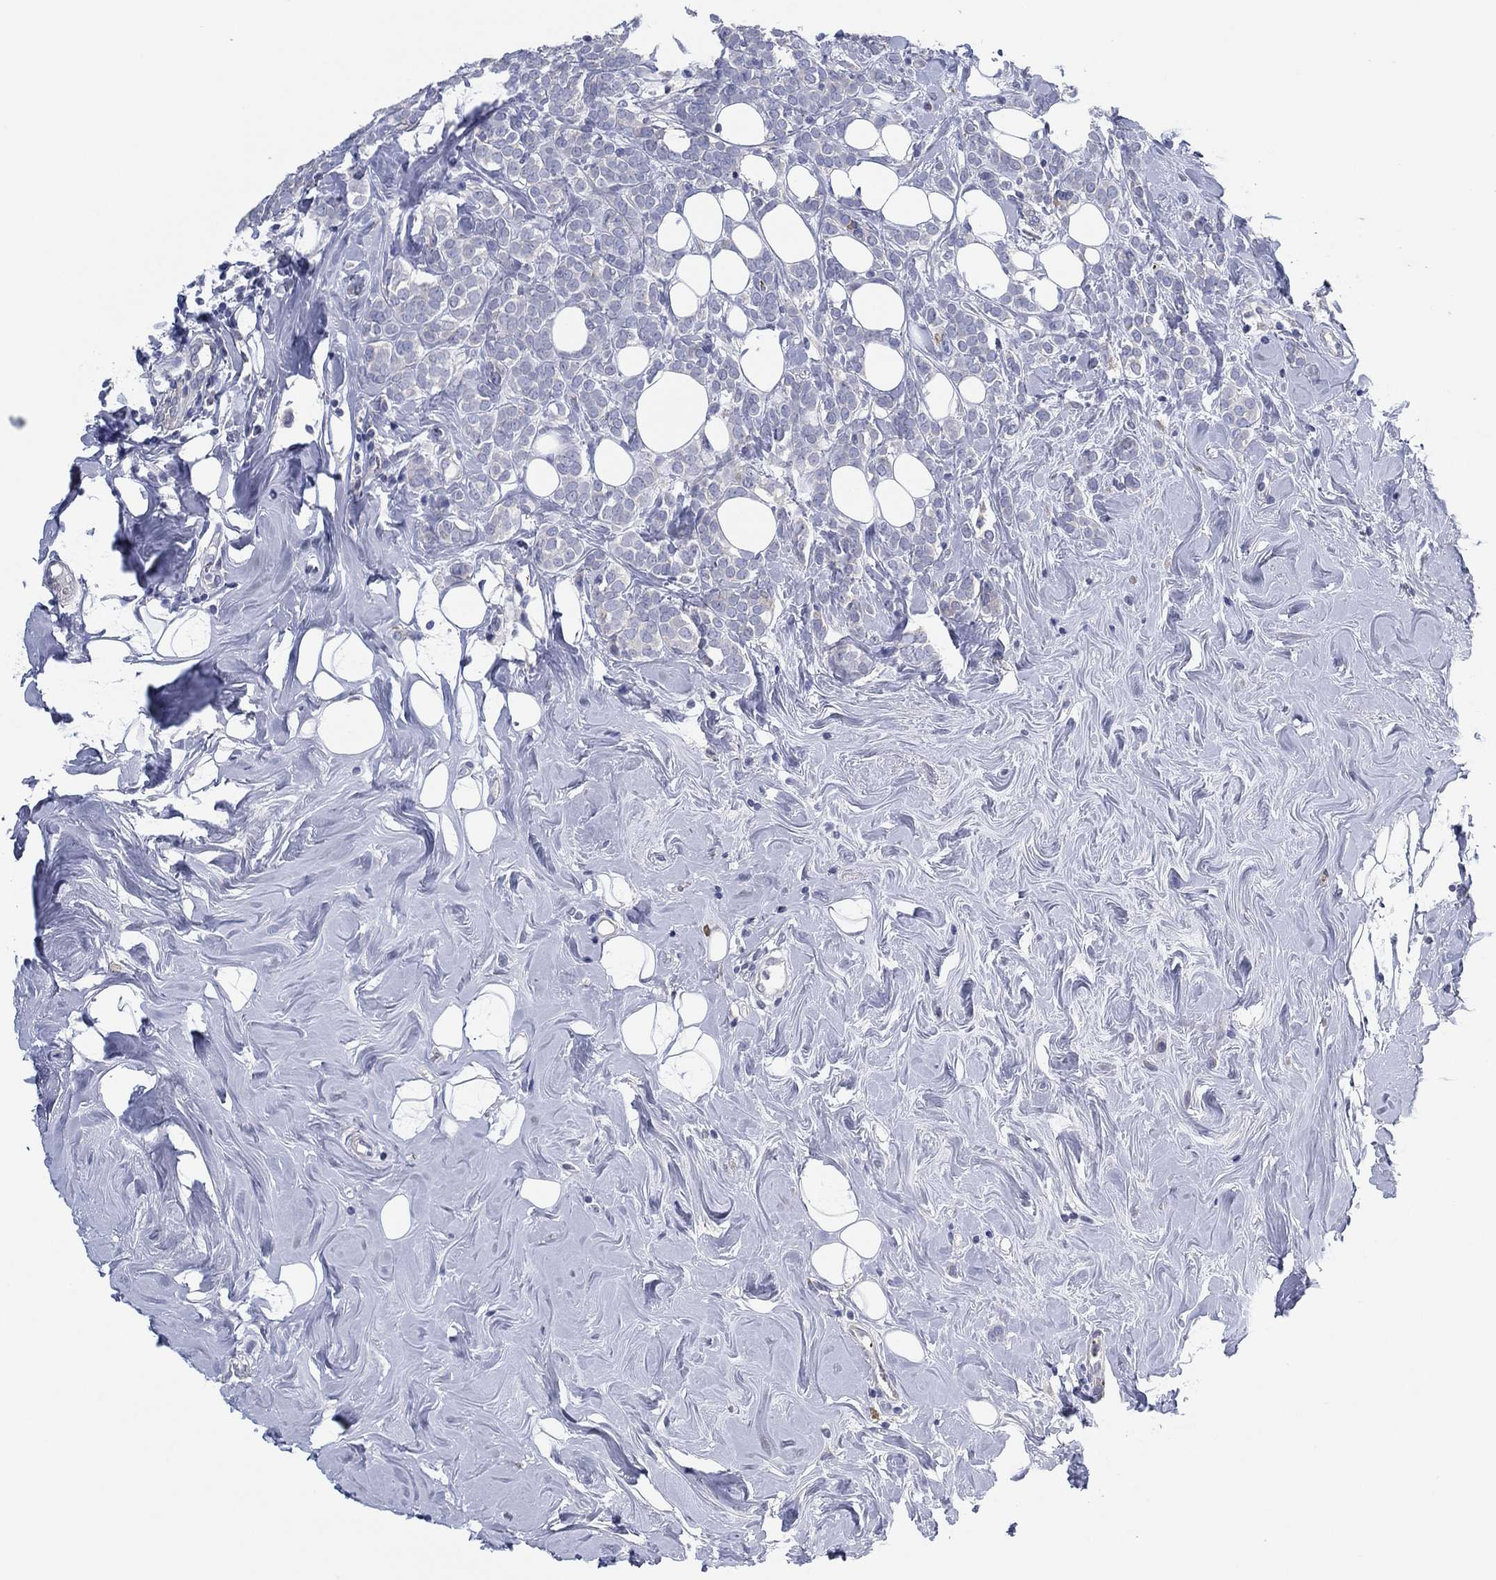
{"staining": {"intensity": "negative", "quantity": "none", "location": "none"}, "tissue": "breast cancer", "cell_type": "Tumor cells", "image_type": "cancer", "snomed": [{"axis": "morphology", "description": "Lobular carcinoma"}, {"axis": "topography", "description": "Breast"}], "caption": "This is an IHC micrograph of breast lobular carcinoma. There is no positivity in tumor cells.", "gene": "TMEM40", "patient": {"sex": "female", "age": 49}}